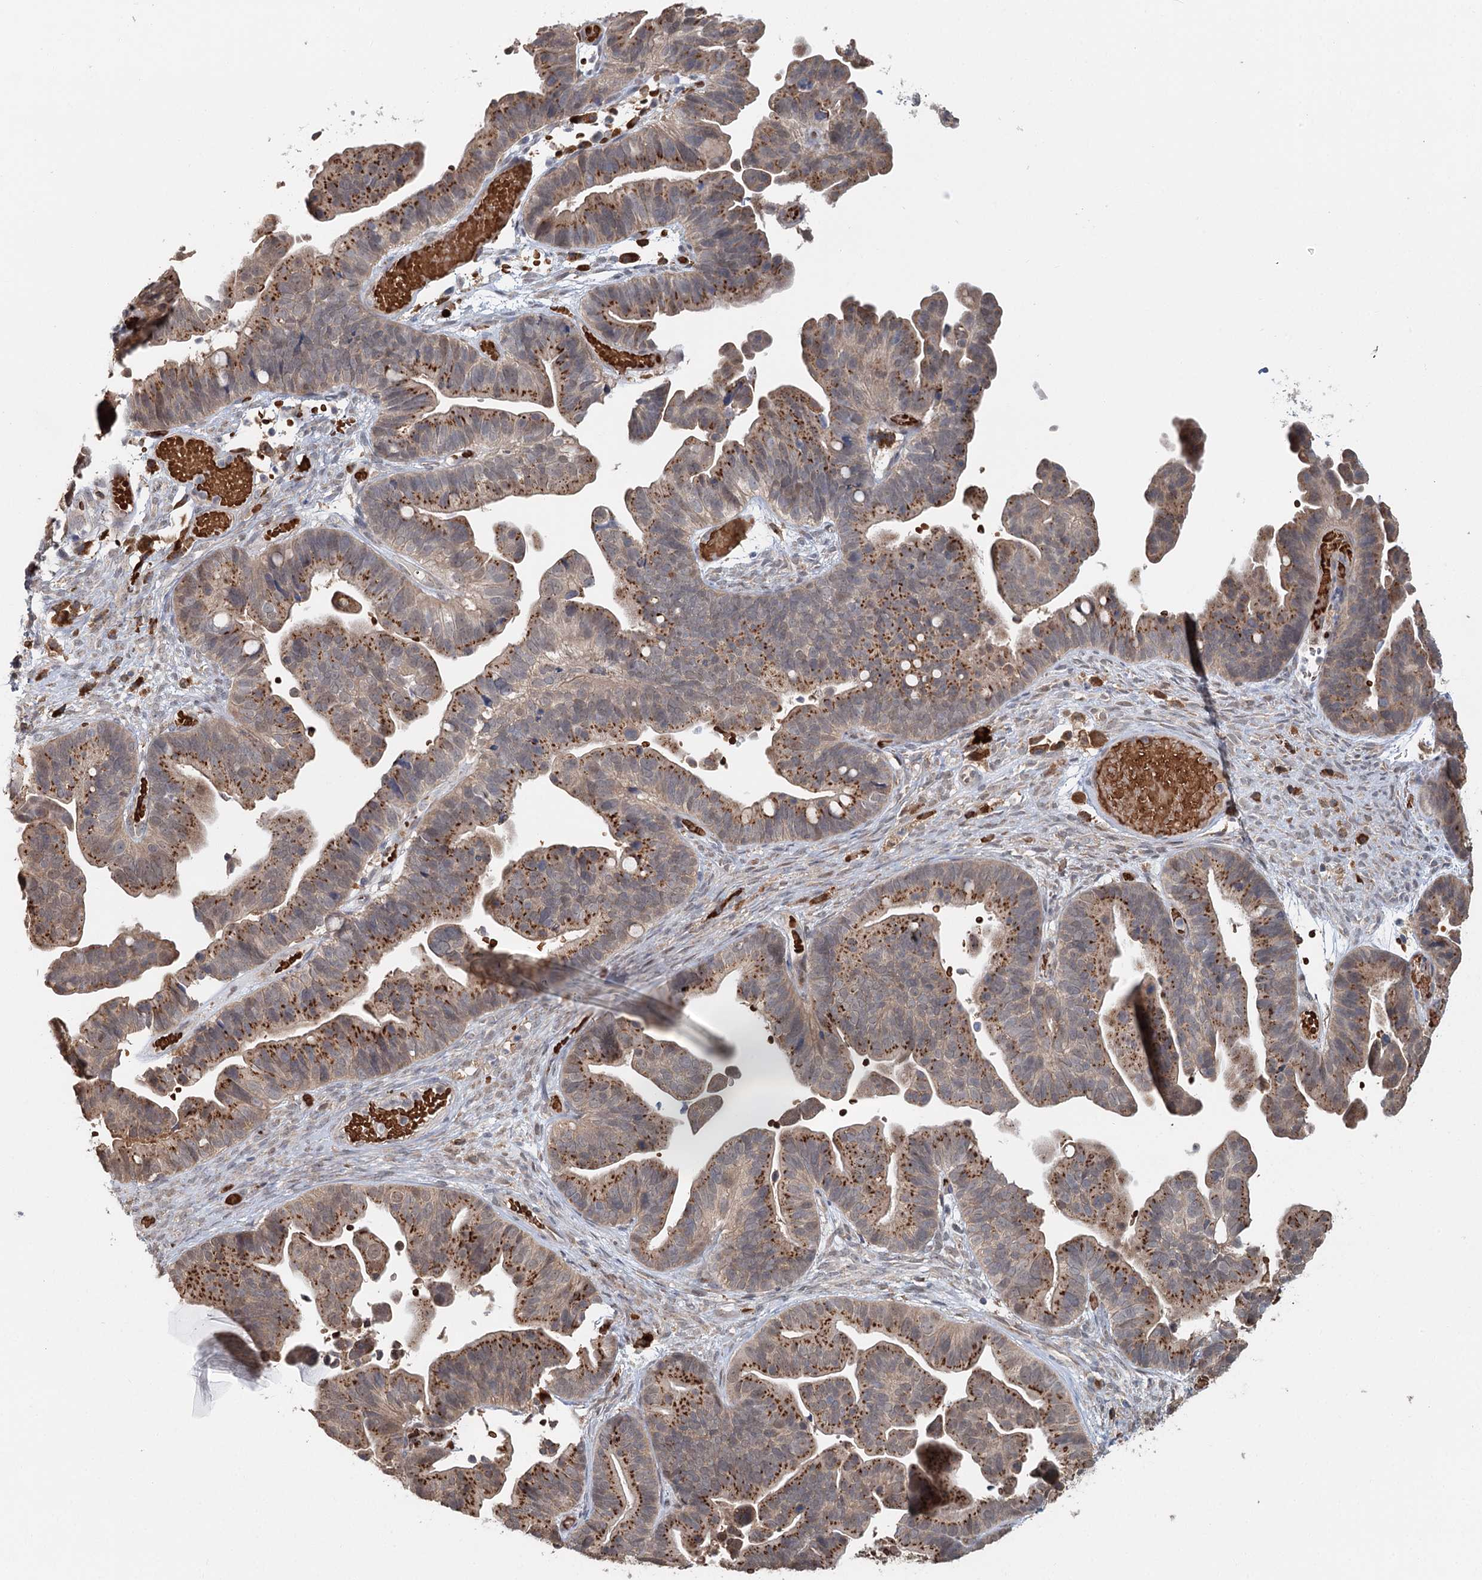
{"staining": {"intensity": "moderate", "quantity": ">75%", "location": "cytoplasmic/membranous"}, "tissue": "ovarian cancer", "cell_type": "Tumor cells", "image_type": "cancer", "snomed": [{"axis": "morphology", "description": "Cystadenocarcinoma, serous, NOS"}, {"axis": "topography", "description": "Ovary"}], "caption": "Serous cystadenocarcinoma (ovarian) stained with DAB (3,3'-diaminobenzidine) immunohistochemistry (IHC) displays medium levels of moderate cytoplasmic/membranous staining in about >75% of tumor cells.", "gene": "ADK", "patient": {"sex": "female", "age": 56}}